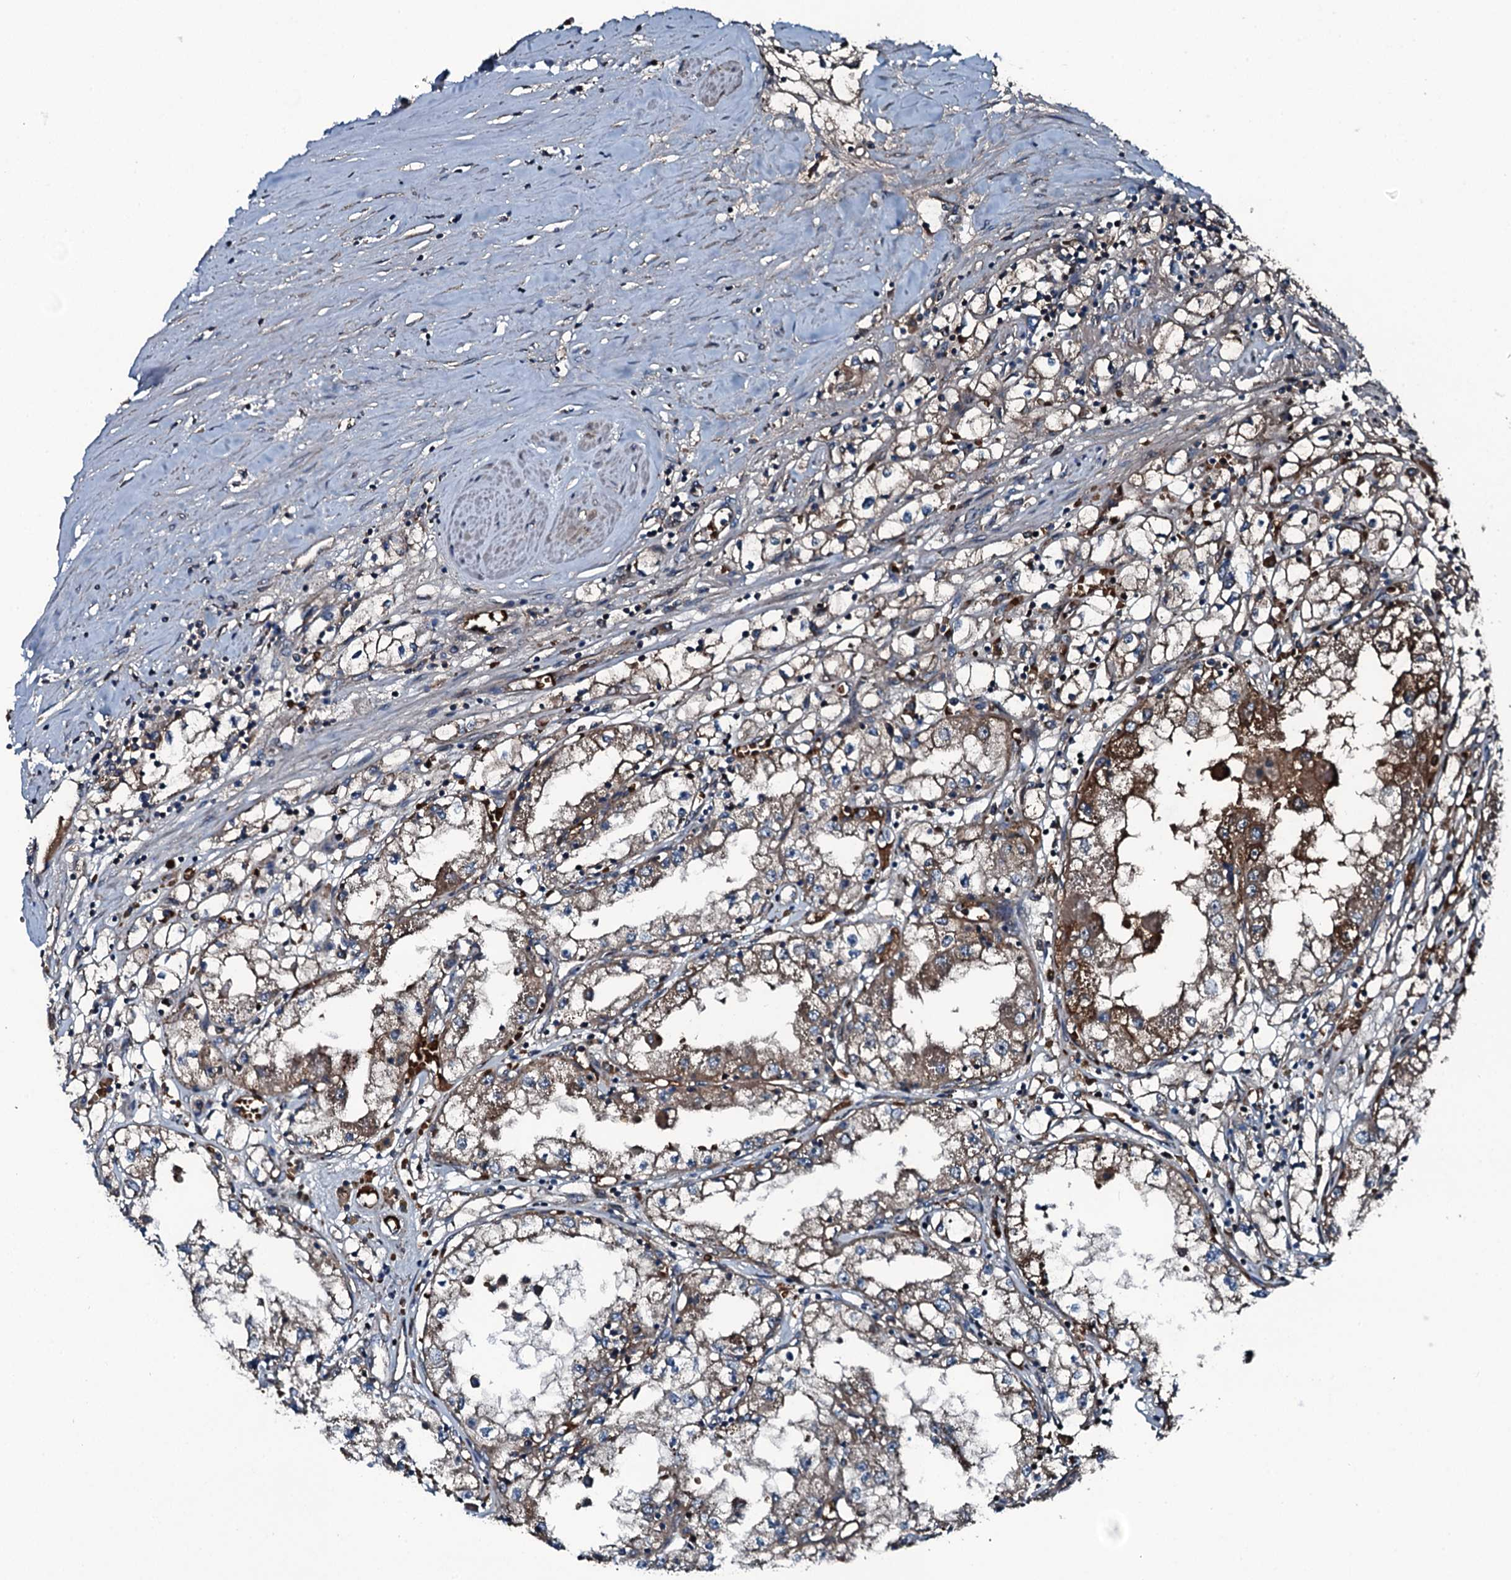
{"staining": {"intensity": "weak", "quantity": "25%-75%", "location": "cytoplasmic/membranous"}, "tissue": "renal cancer", "cell_type": "Tumor cells", "image_type": "cancer", "snomed": [{"axis": "morphology", "description": "Adenocarcinoma, NOS"}, {"axis": "topography", "description": "Kidney"}], "caption": "Immunohistochemistry micrograph of neoplastic tissue: adenocarcinoma (renal) stained using immunohistochemistry (IHC) exhibits low levels of weak protein expression localized specifically in the cytoplasmic/membranous of tumor cells, appearing as a cytoplasmic/membranous brown color.", "gene": "TRIM7", "patient": {"sex": "male", "age": 56}}